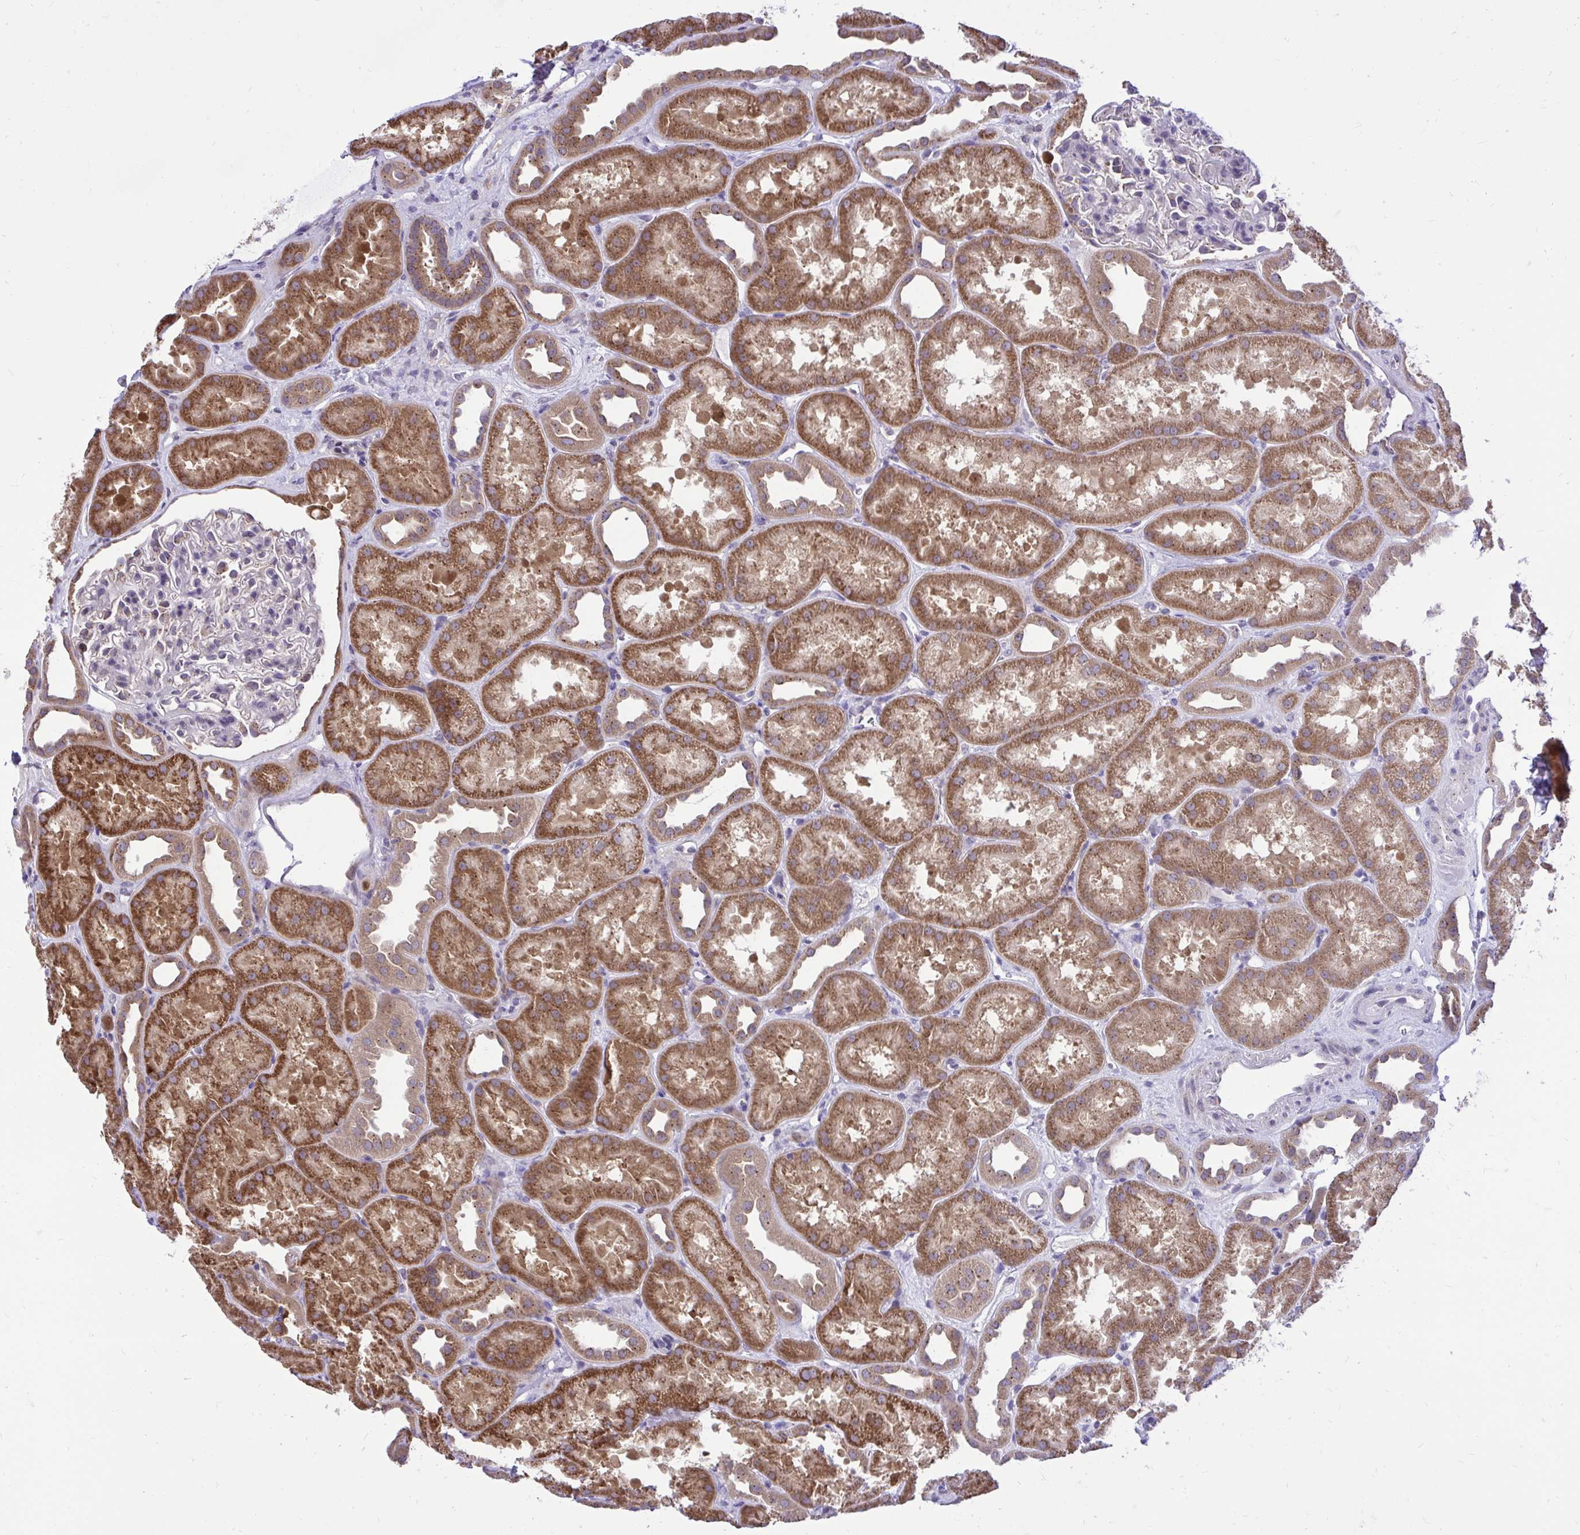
{"staining": {"intensity": "weak", "quantity": "<25%", "location": "cytoplasmic/membranous"}, "tissue": "kidney", "cell_type": "Cells in glomeruli", "image_type": "normal", "snomed": [{"axis": "morphology", "description": "Normal tissue, NOS"}, {"axis": "topography", "description": "Kidney"}], "caption": "Immunohistochemistry (IHC) of unremarkable kidney displays no positivity in cells in glomeruli.", "gene": "CEACAM18", "patient": {"sex": "male", "age": 61}}